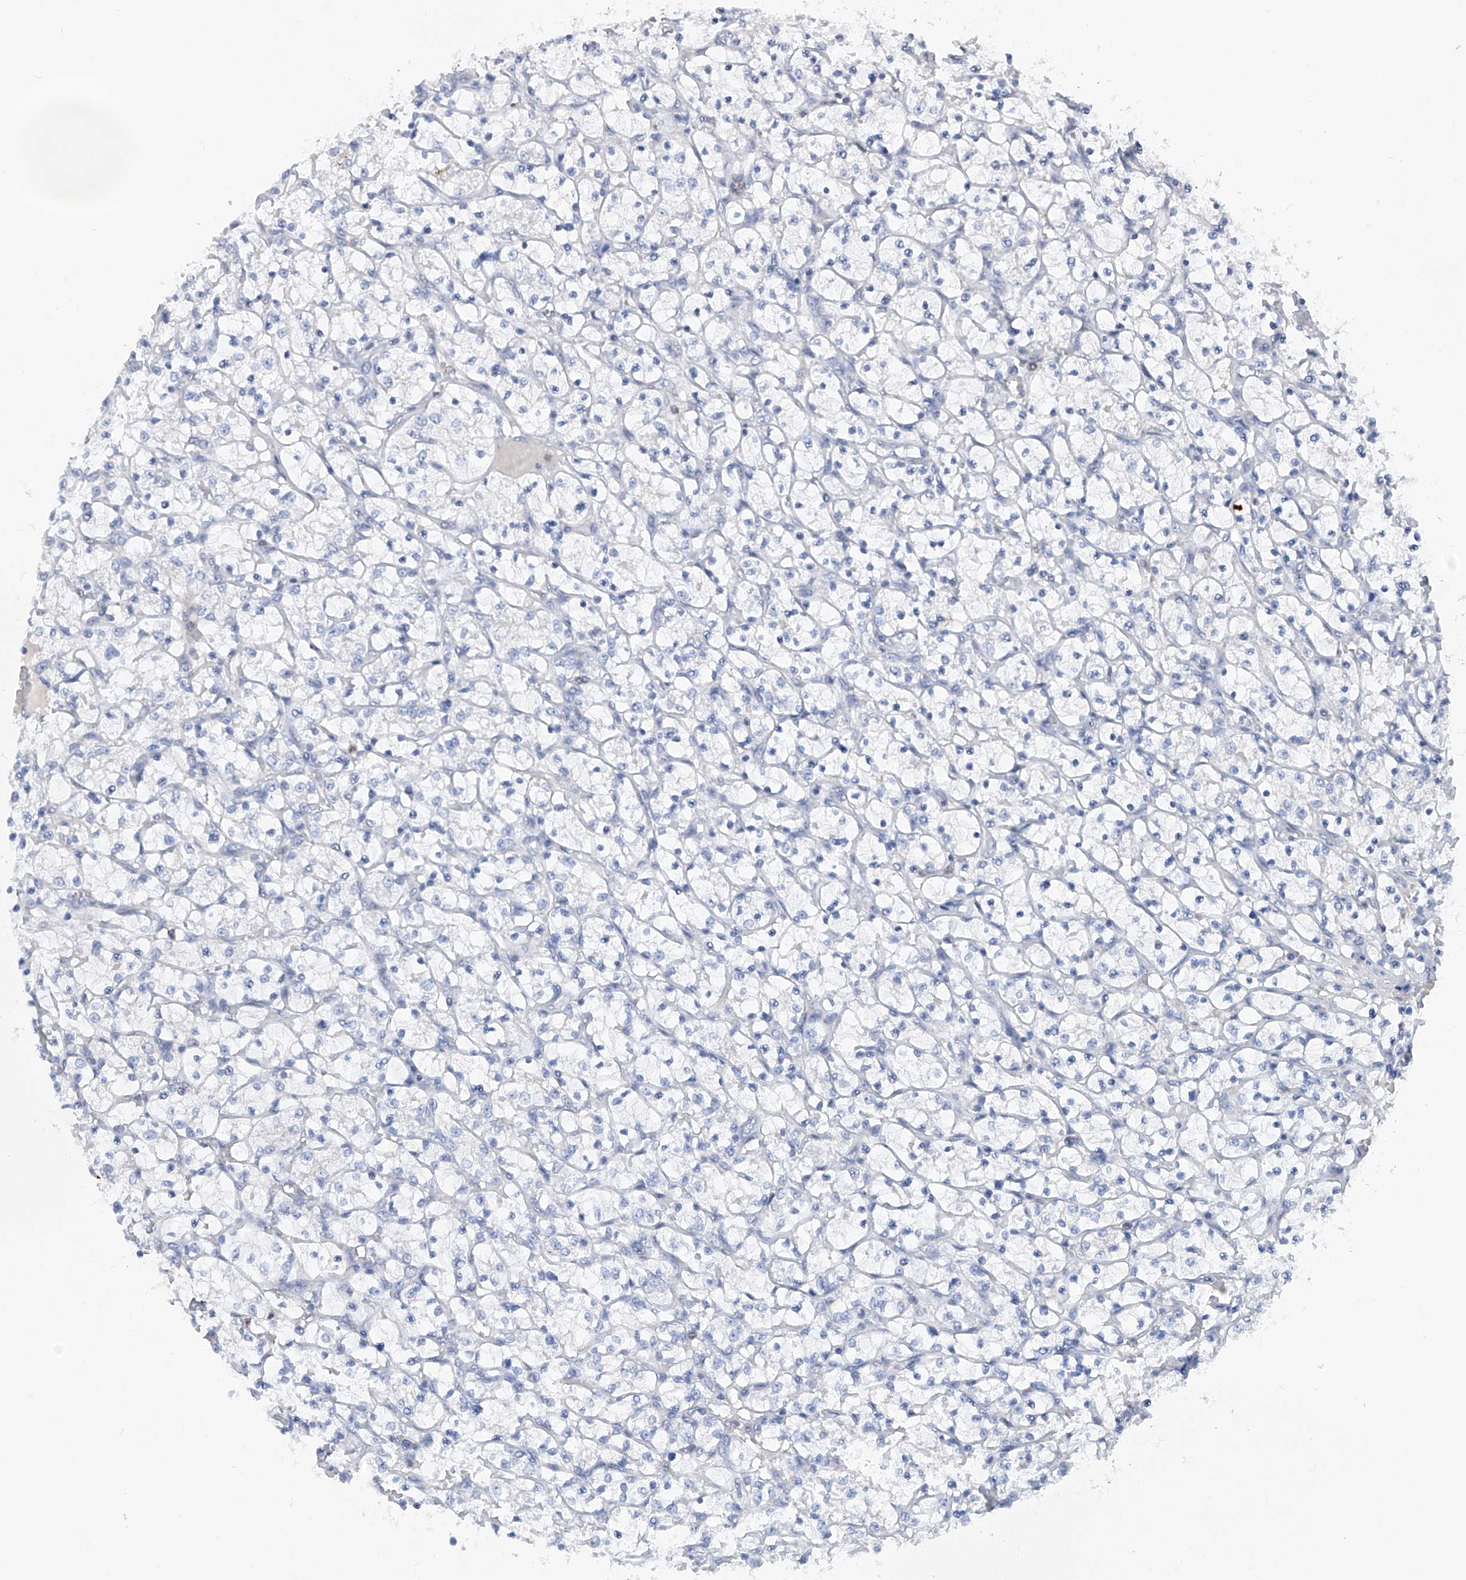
{"staining": {"intensity": "negative", "quantity": "none", "location": "none"}, "tissue": "renal cancer", "cell_type": "Tumor cells", "image_type": "cancer", "snomed": [{"axis": "morphology", "description": "Adenocarcinoma, NOS"}, {"axis": "topography", "description": "Kidney"}], "caption": "Tumor cells show no significant protein staining in renal cancer (adenocarcinoma).", "gene": "PHF20", "patient": {"sex": "female", "age": 69}}